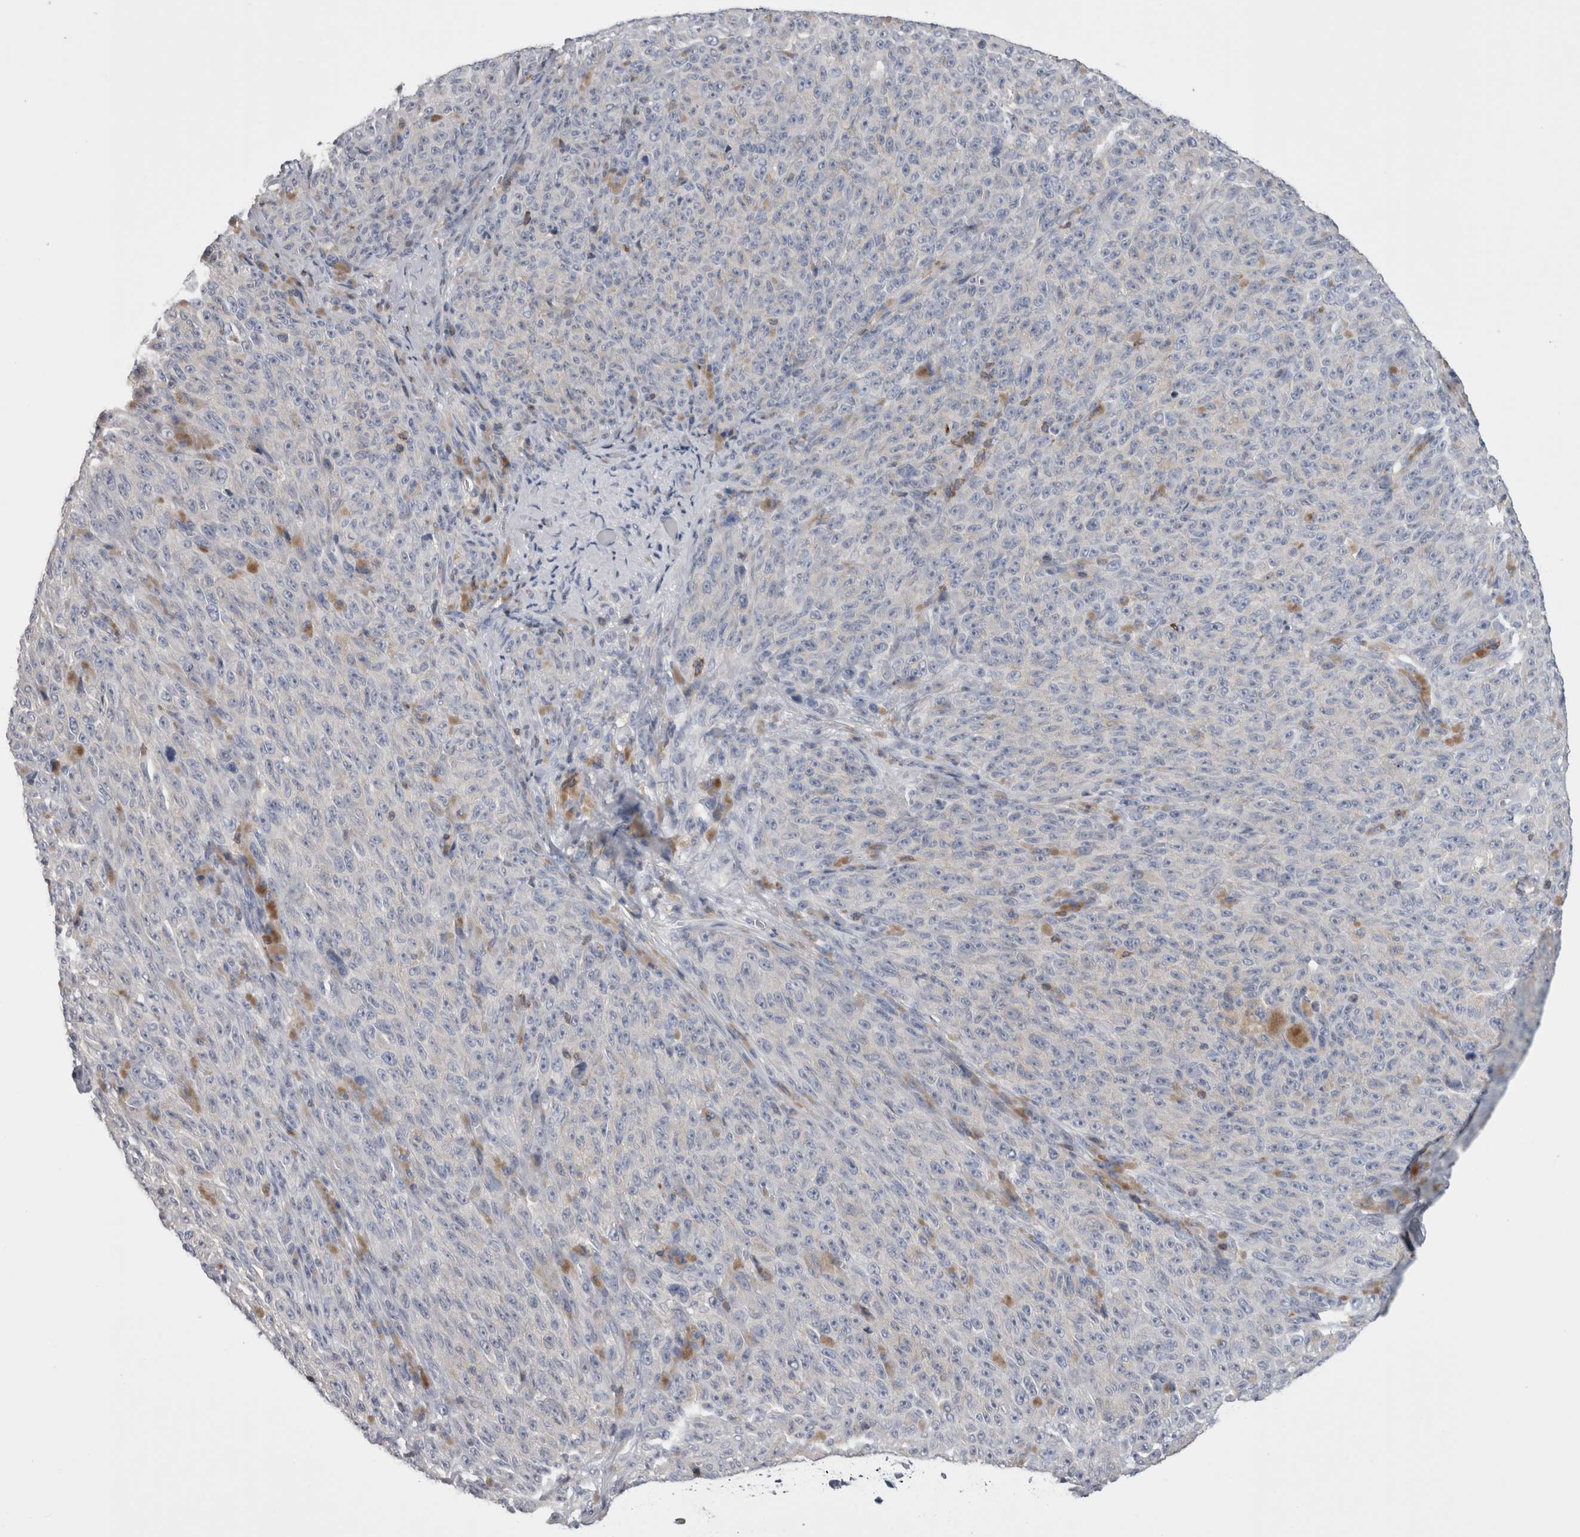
{"staining": {"intensity": "negative", "quantity": "none", "location": "none"}, "tissue": "melanoma", "cell_type": "Tumor cells", "image_type": "cancer", "snomed": [{"axis": "morphology", "description": "Malignant melanoma, NOS"}, {"axis": "topography", "description": "Skin"}], "caption": "Tumor cells are negative for brown protein staining in malignant melanoma.", "gene": "DCTN6", "patient": {"sex": "female", "age": 82}}